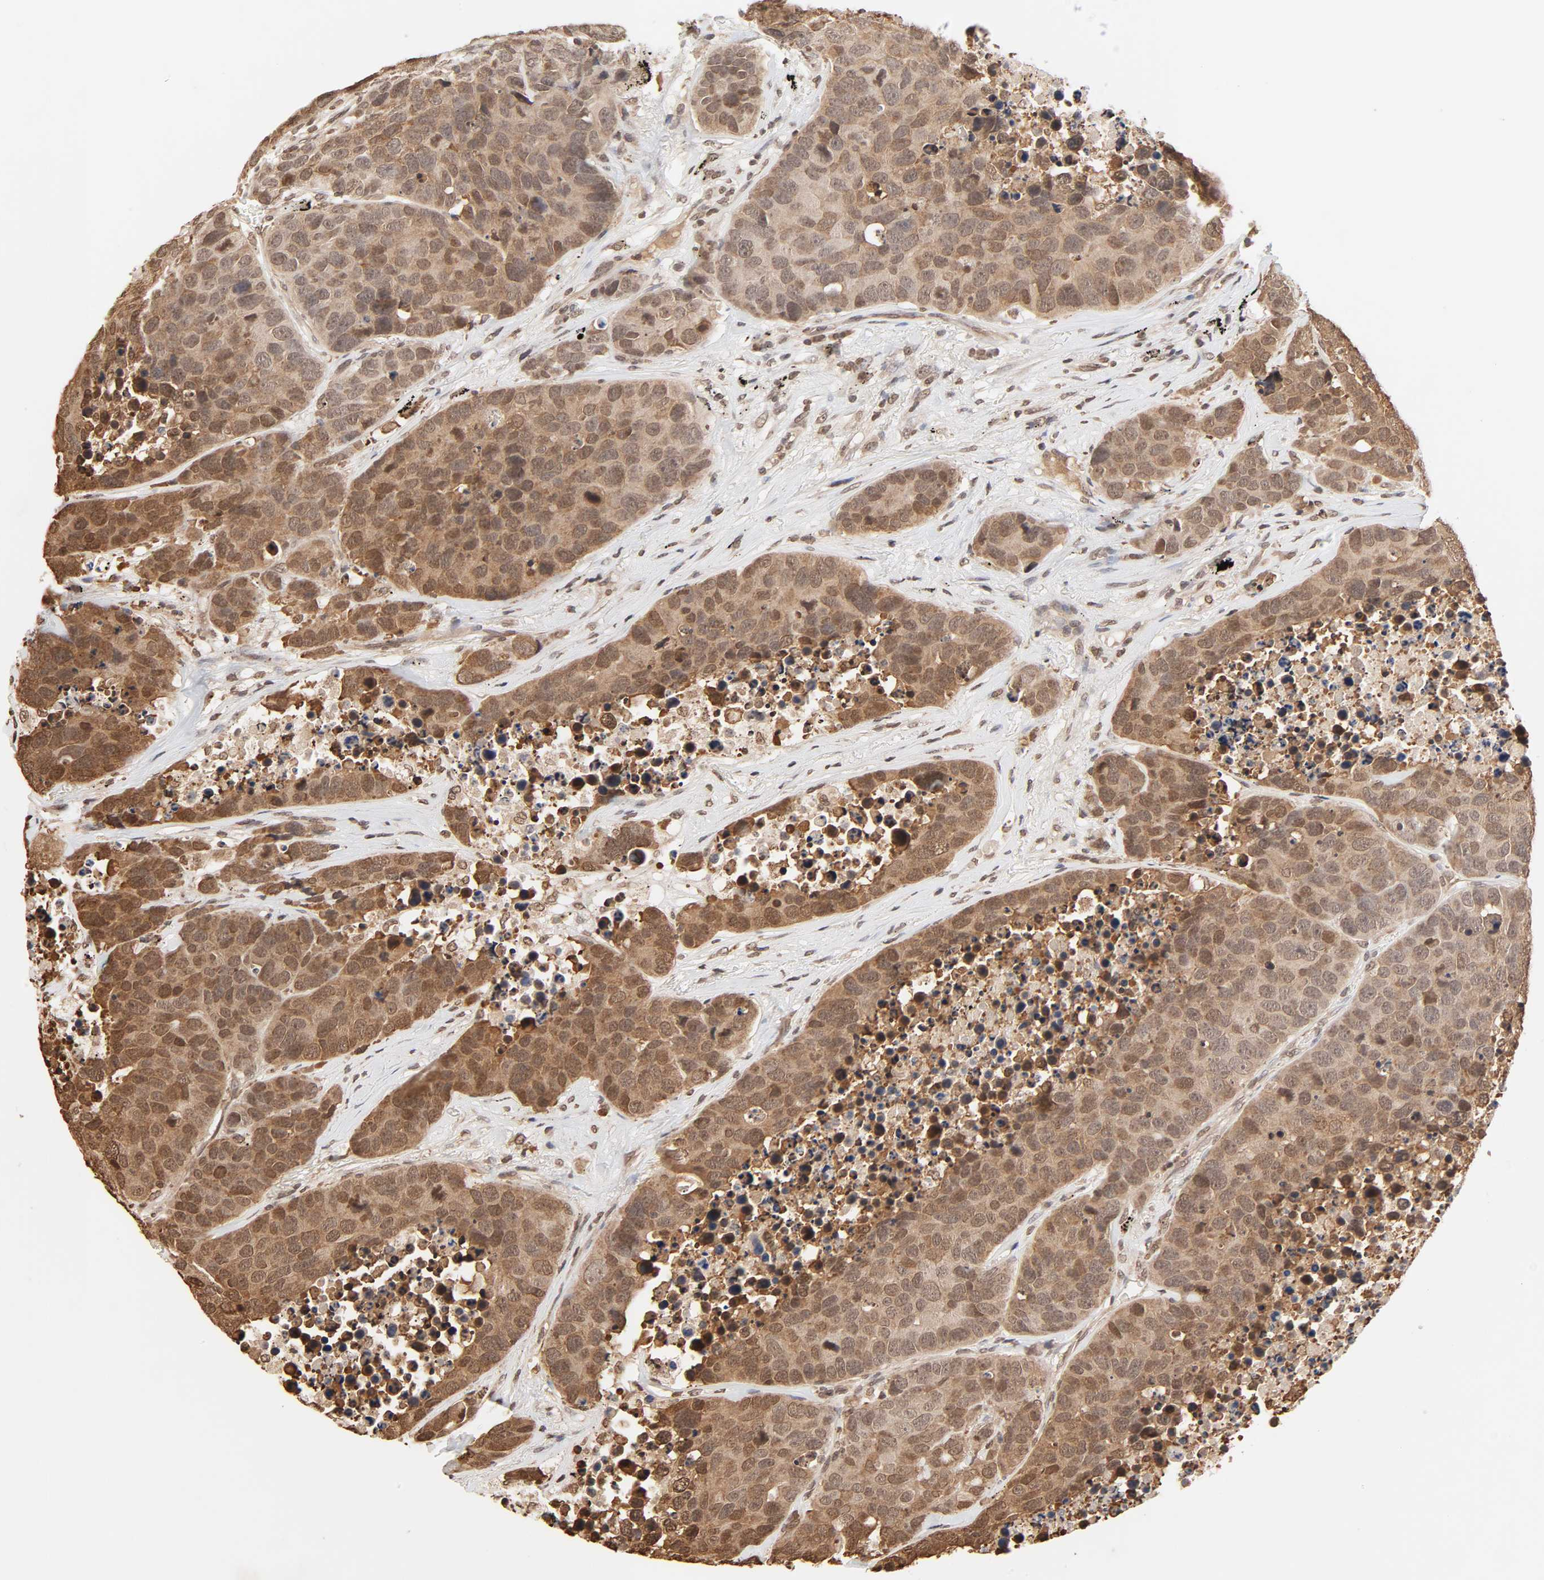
{"staining": {"intensity": "strong", "quantity": ">75%", "location": "cytoplasmic/membranous,nuclear"}, "tissue": "carcinoid", "cell_type": "Tumor cells", "image_type": "cancer", "snomed": [{"axis": "morphology", "description": "Carcinoid, malignant, NOS"}, {"axis": "topography", "description": "Lung"}], "caption": "This histopathology image displays immunohistochemistry staining of carcinoid, with high strong cytoplasmic/membranous and nuclear positivity in about >75% of tumor cells.", "gene": "TBL1X", "patient": {"sex": "male", "age": 60}}